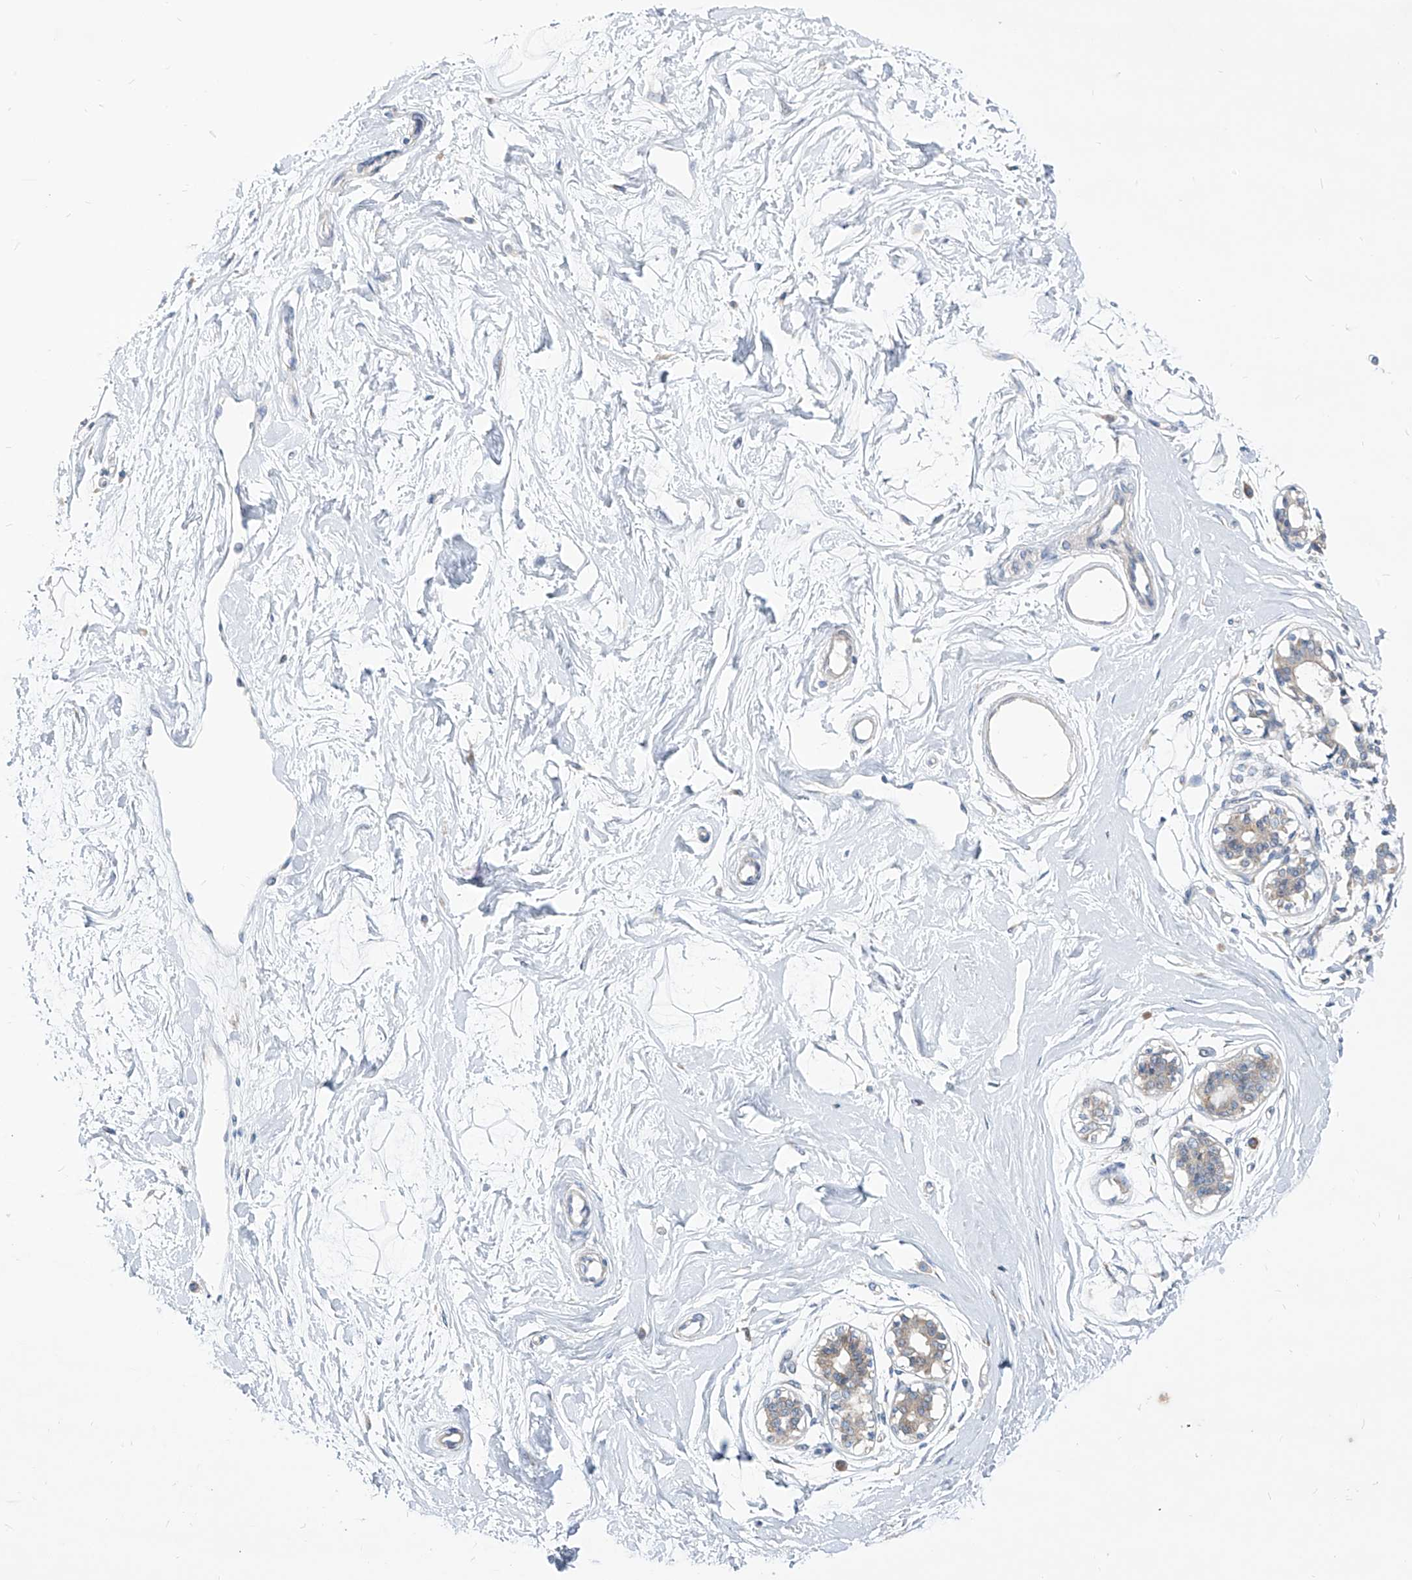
{"staining": {"intensity": "negative", "quantity": "none", "location": "none"}, "tissue": "breast", "cell_type": "Adipocytes", "image_type": "normal", "snomed": [{"axis": "morphology", "description": "Normal tissue, NOS"}, {"axis": "topography", "description": "Breast"}], "caption": "This is an IHC histopathology image of benign breast. There is no staining in adipocytes.", "gene": "UFL1", "patient": {"sex": "female", "age": 45}}